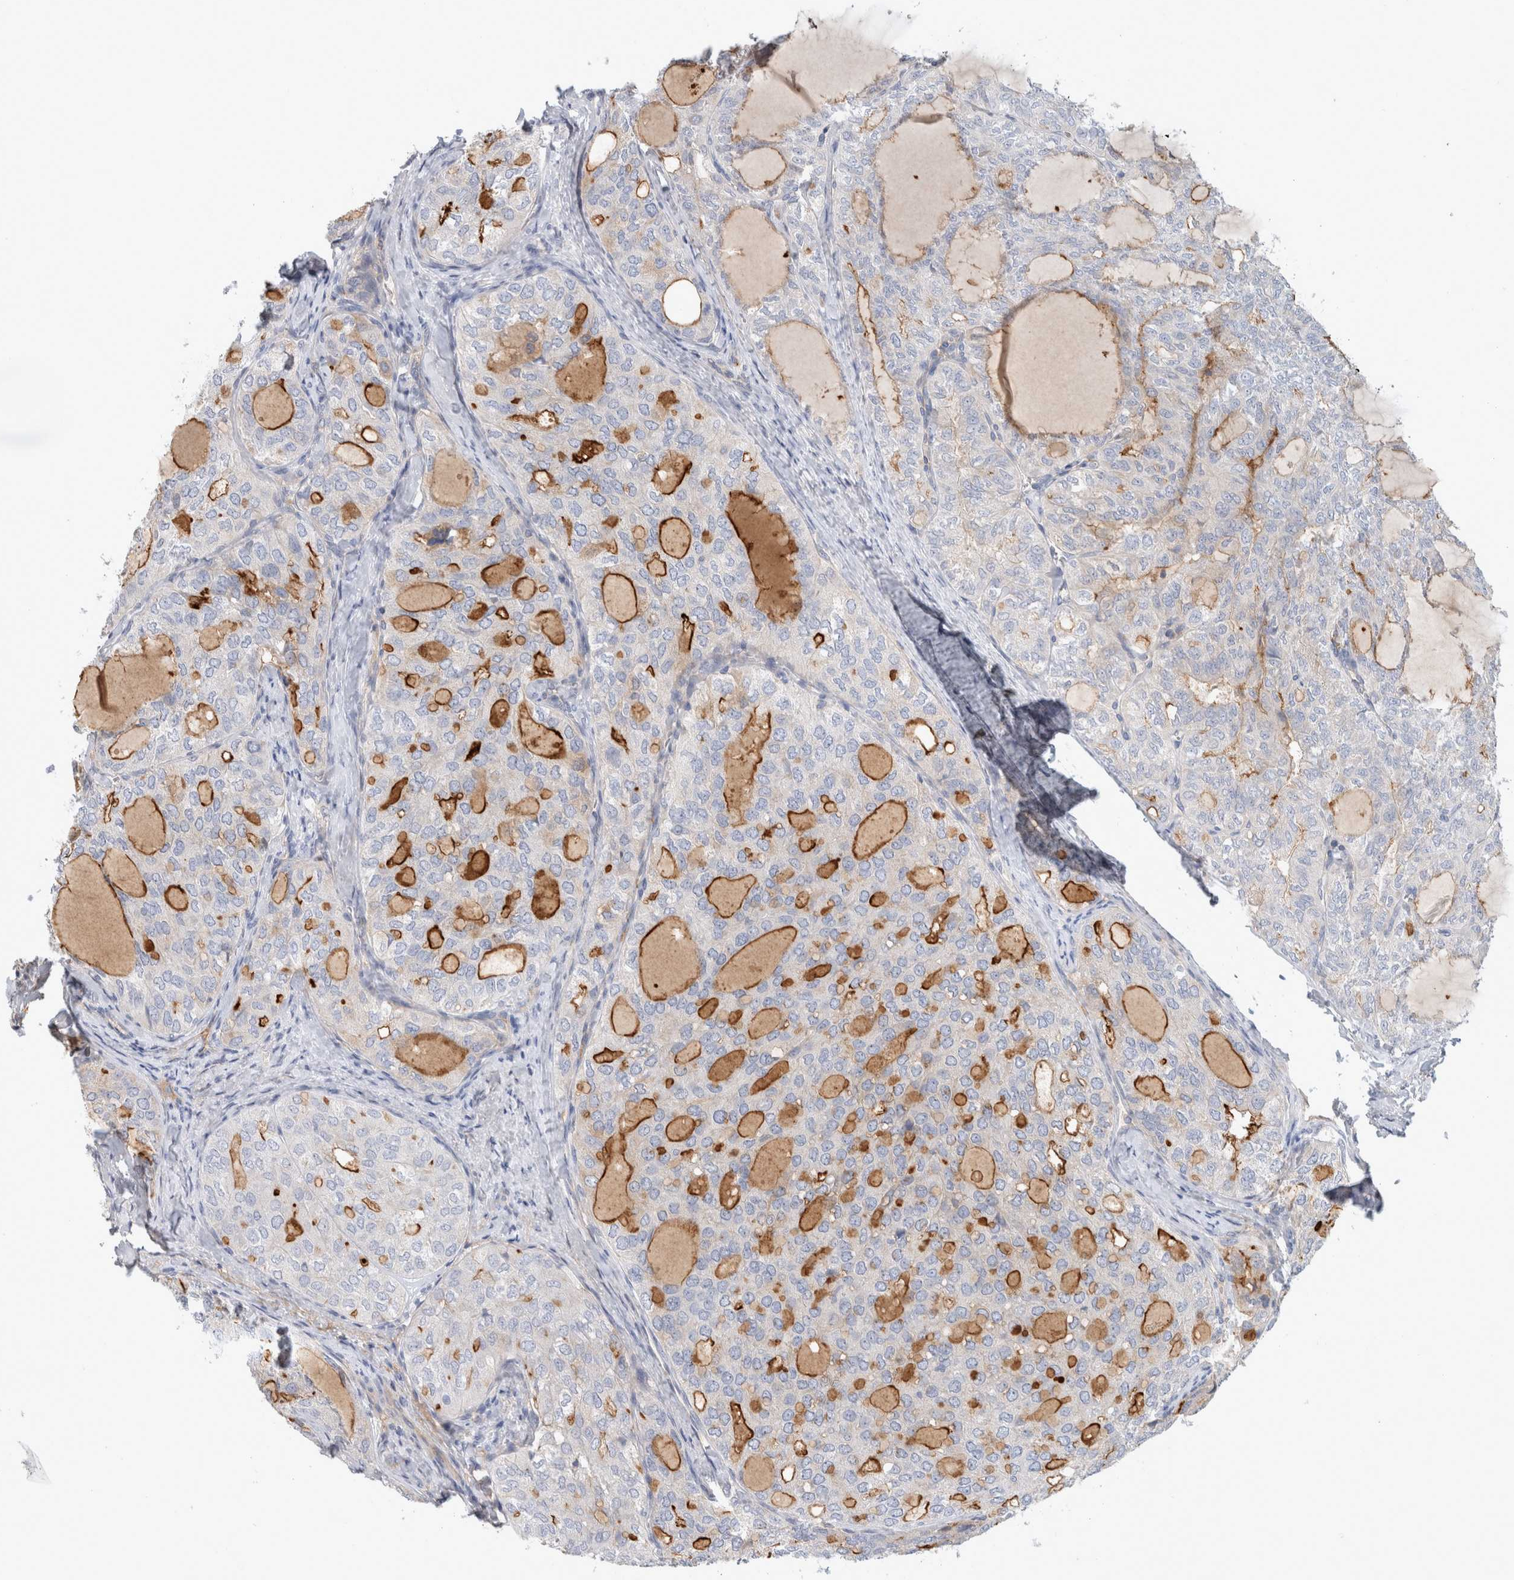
{"staining": {"intensity": "strong", "quantity": "25%-75%", "location": "cytoplasmic/membranous"}, "tissue": "thyroid cancer", "cell_type": "Tumor cells", "image_type": "cancer", "snomed": [{"axis": "morphology", "description": "Follicular adenoma carcinoma, NOS"}, {"axis": "topography", "description": "Thyroid gland"}], "caption": "There is high levels of strong cytoplasmic/membranous expression in tumor cells of thyroid cancer, as demonstrated by immunohistochemical staining (brown color).", "gene": "CD55", "patient": {"sex": "male", "age": 75}}